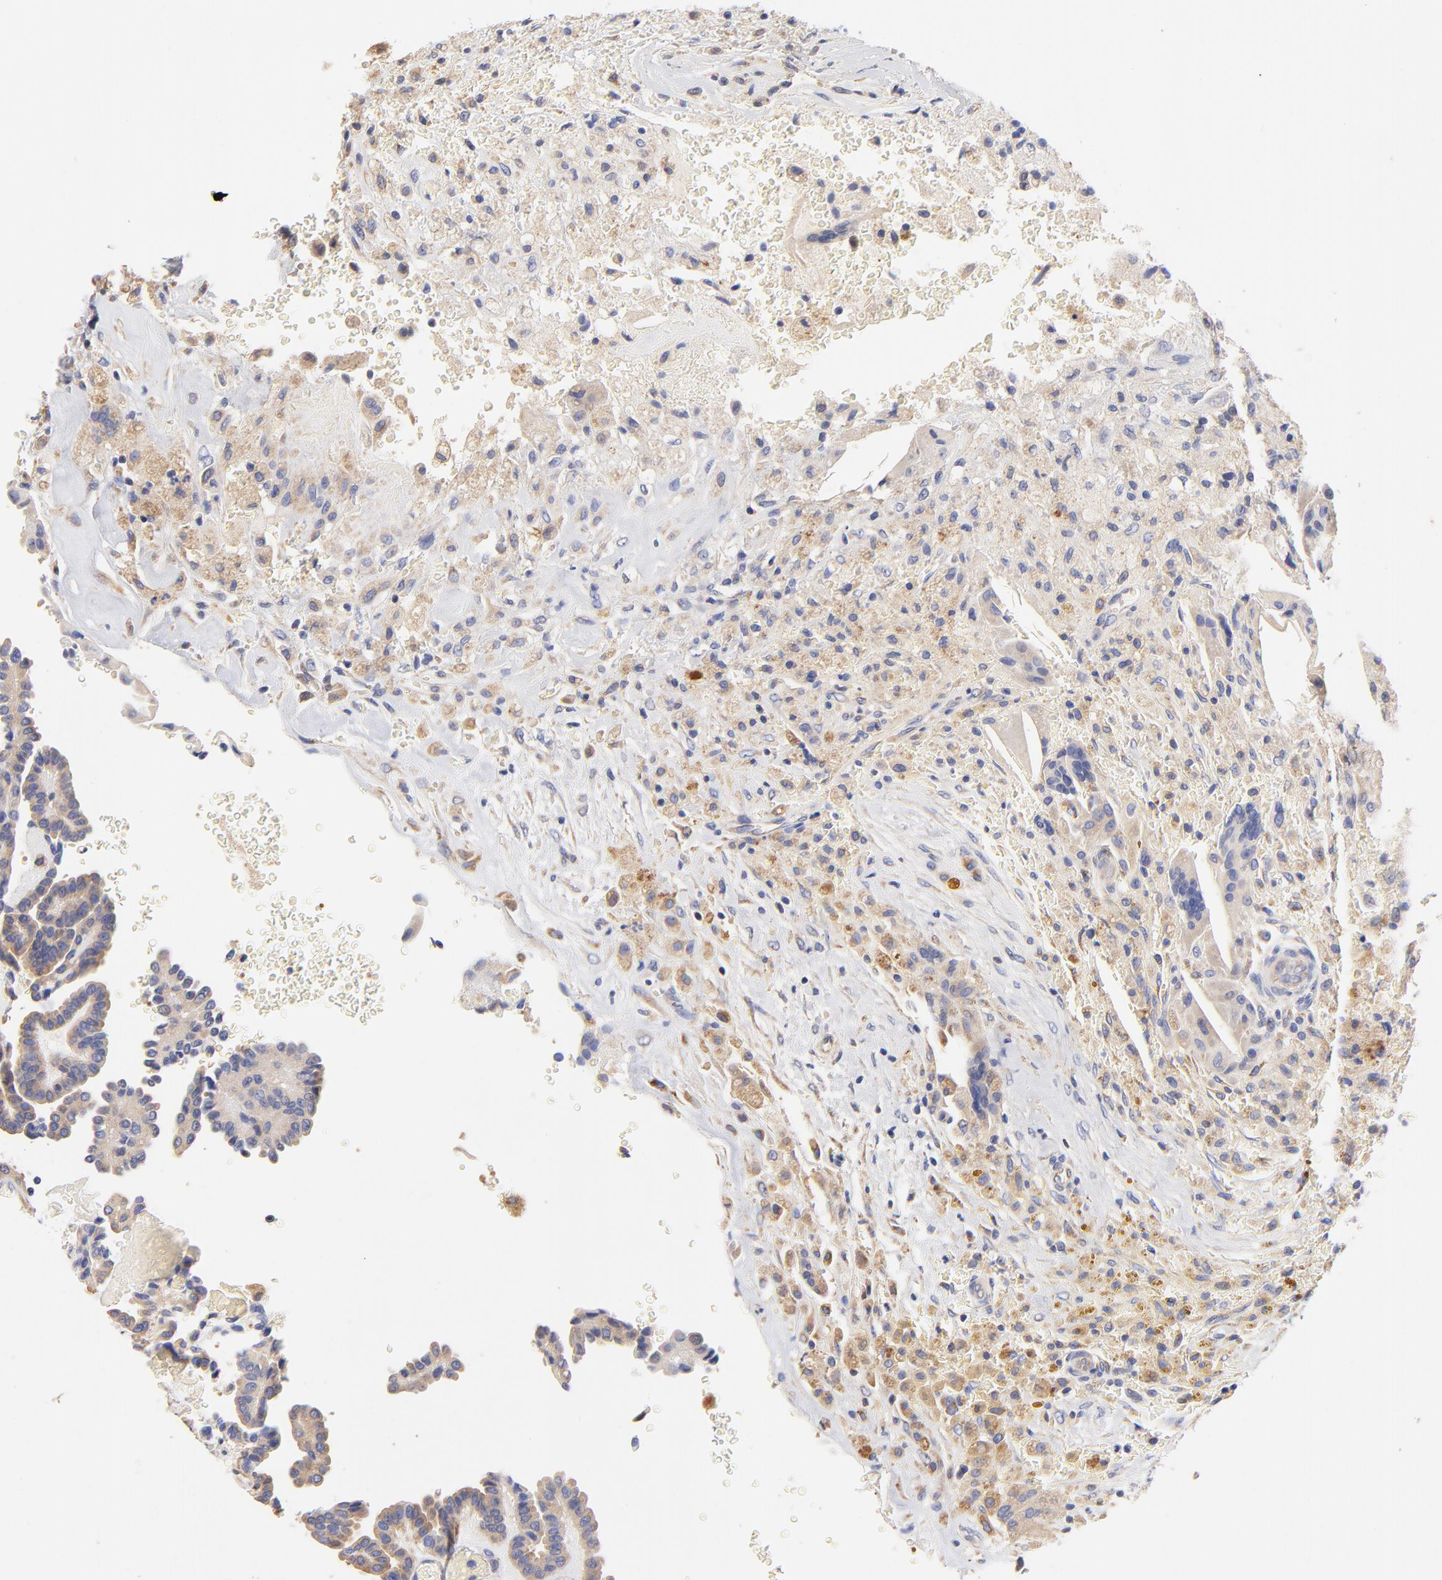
{"staining": {"intensity": "moderate", "quantity": ">75%", "location": "cytoplasmic/membranous"}, "tissue": "thyroid cancer", "cell_type": "Tumor cells", "image_type": "cancer", "snomed": [{"axis": "morphology", "description": "Papillary adenocarcinoma, NOS"}, {"axis": "topography", "description": "Thyroid gland"}], "caption": "Brown immunohistochemical staining in thyroid cancer (papillary adenocarcinoma) displays moderate cytoplasmic/membranous positivity in about >75% of tumor cells.", "gene": "HS3ST1", "patient": {"sex": "male", "age": 87}}